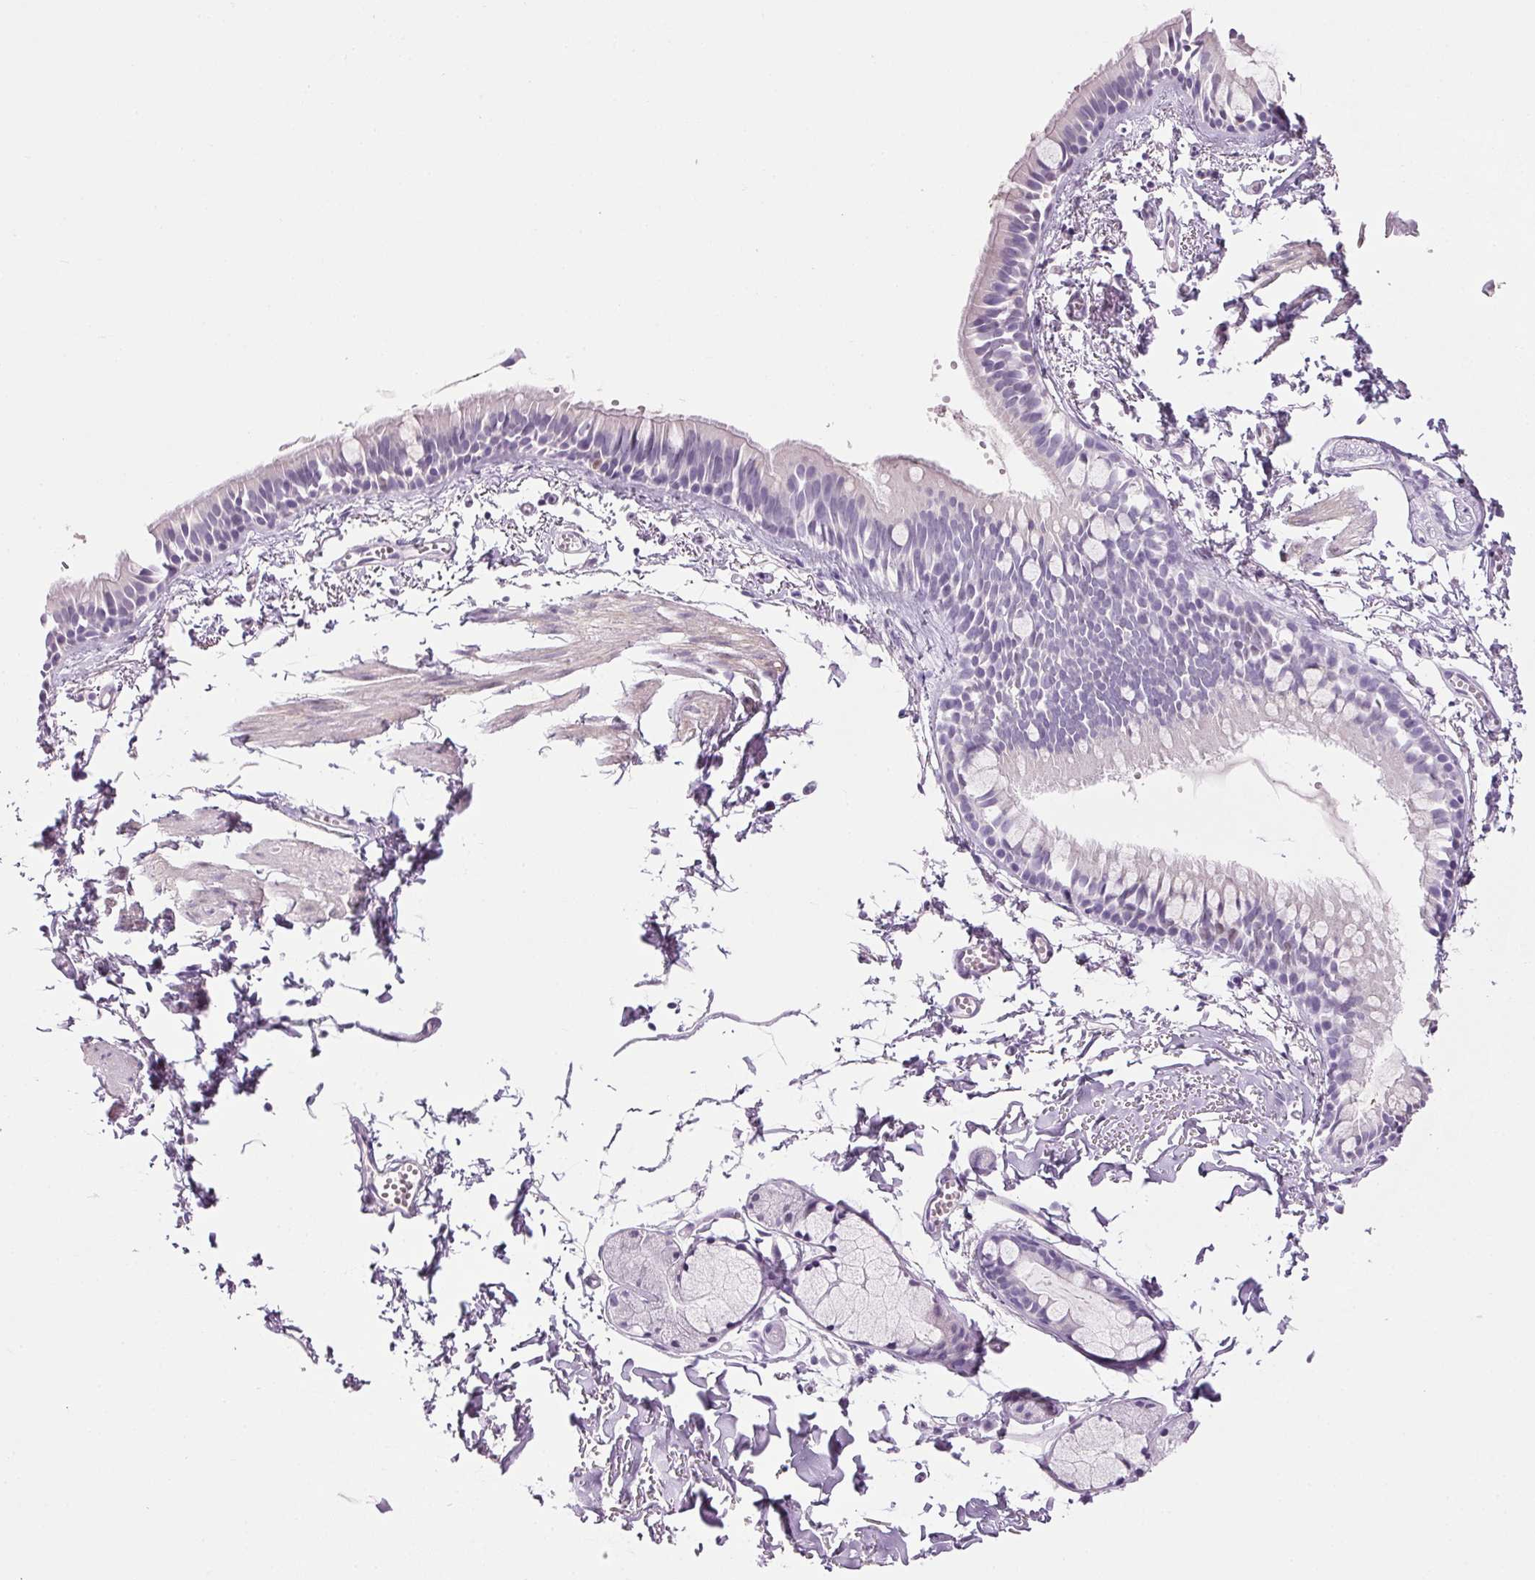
{"staining": {"intensity": "weak", "quantity": "<25%", "location": "cytoplasmic/membranous"}, "tissue": "bronchus", "cell_type": "Respiratory epithelial cells", "image_type": "normal", "snomed": [{"axis": "morphology", "description": "Normal tissue, NOS"}, {"axis": "topography", "description": "Bronchus"}], "caption": "IHC of unremarkable bronchus exhibits no expression in respiratory epithelial cells.", "gene": "PPP1R1A", "patient": {"sex": "female", "age": 59}}